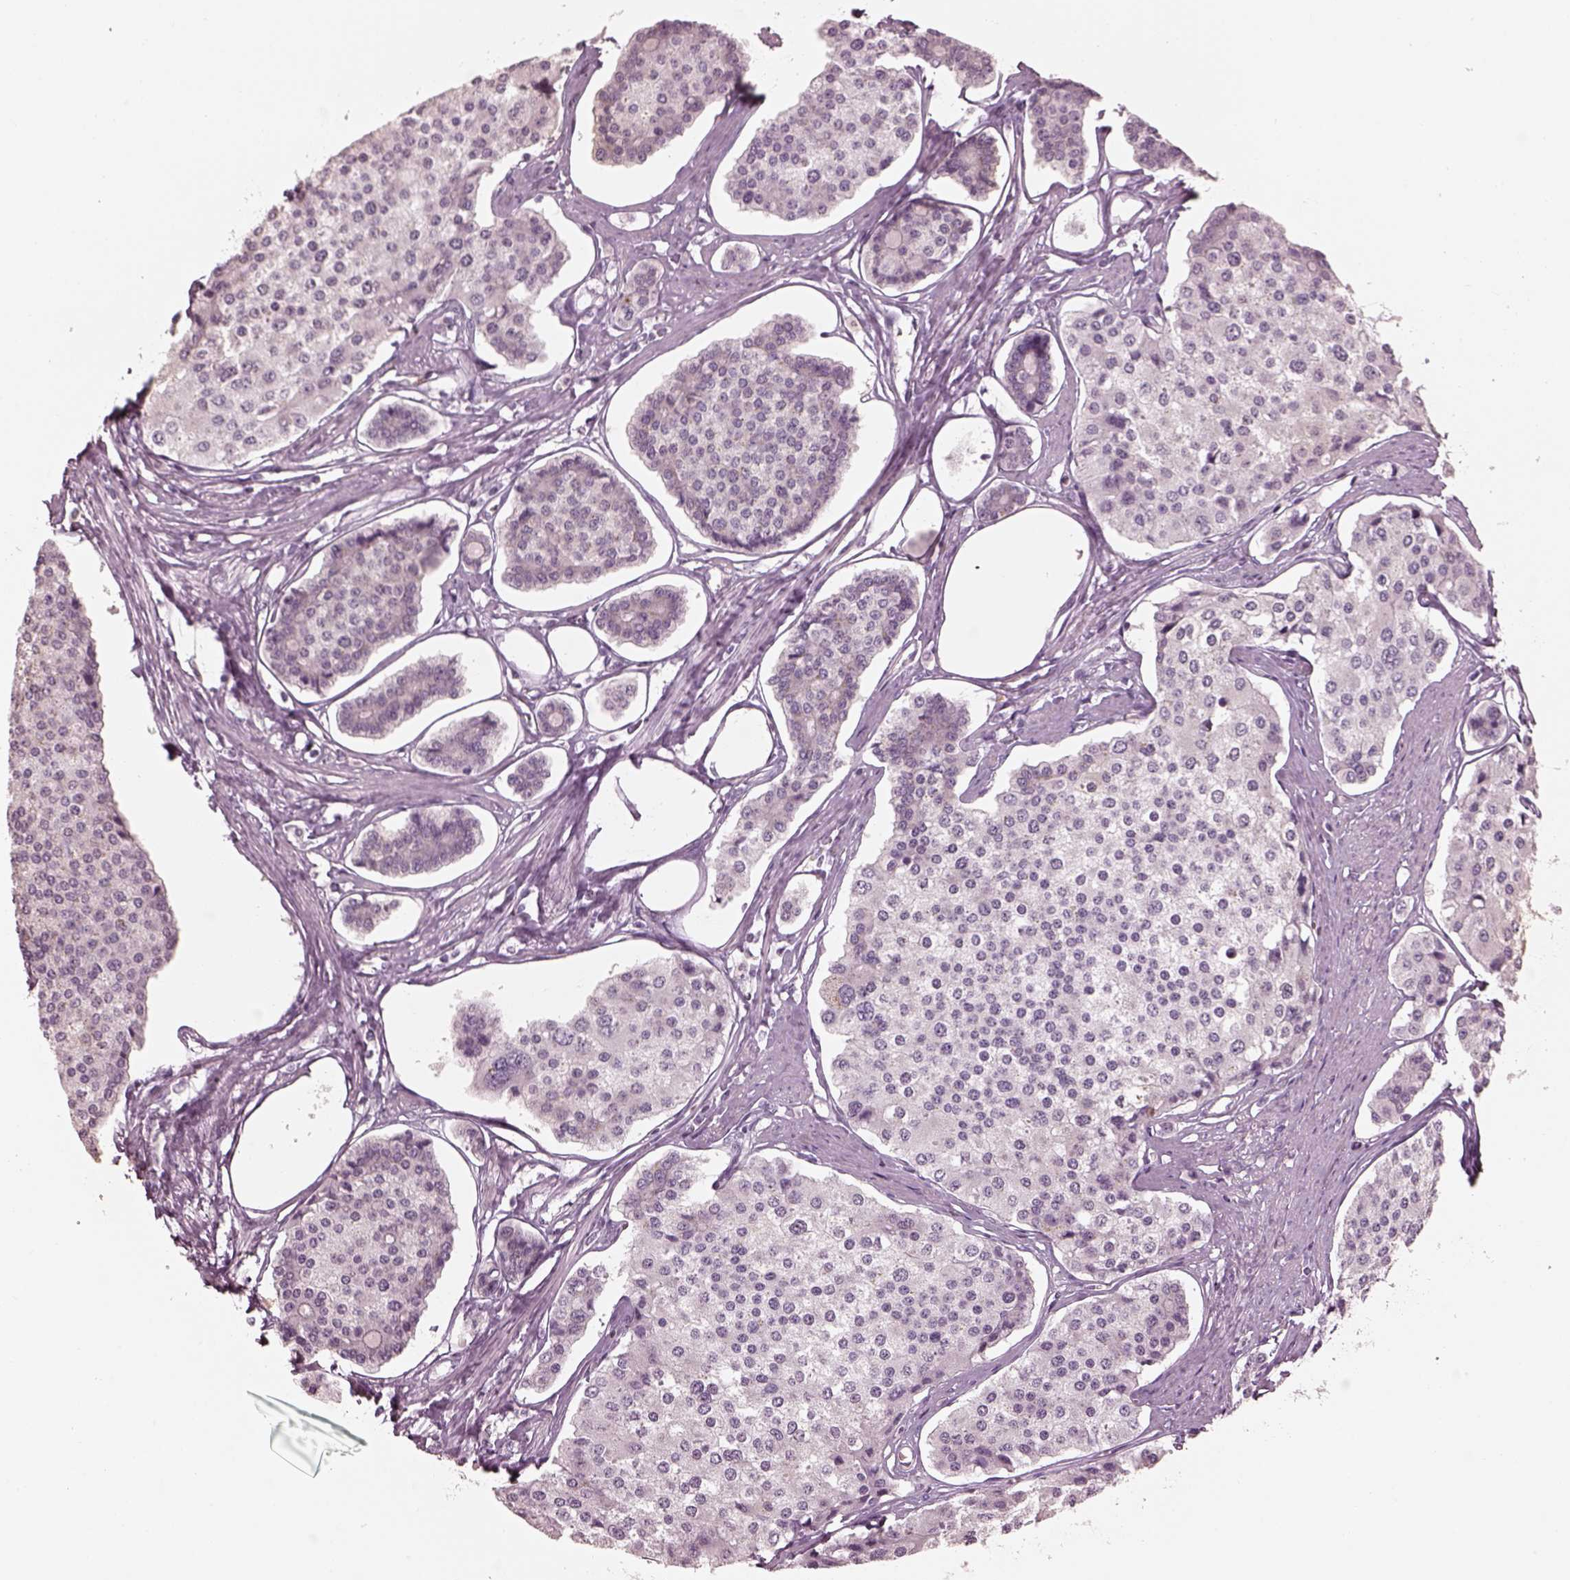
{"staining": {"intensity": "negative", "quantity": "none", "location": "none"}, "tissue": "carcinoid", "cell_type": "Tumor cells", "image_type": "cancer", "snomed": [{"axis": "morphology", "description": "Carcinoid, malignant, NOS"}, {"axis": "topography", "description": "Small intestine"}], "caption": "Carcinoid was stained to show a protein in brown. There is no significant expression in tumor cells. (DAB immunohistochemistry (IHC) visualized using brightfield microscopy, high magnification).", "gene": "C2orf81", "patient": {"sex": "female", "age": 65}}